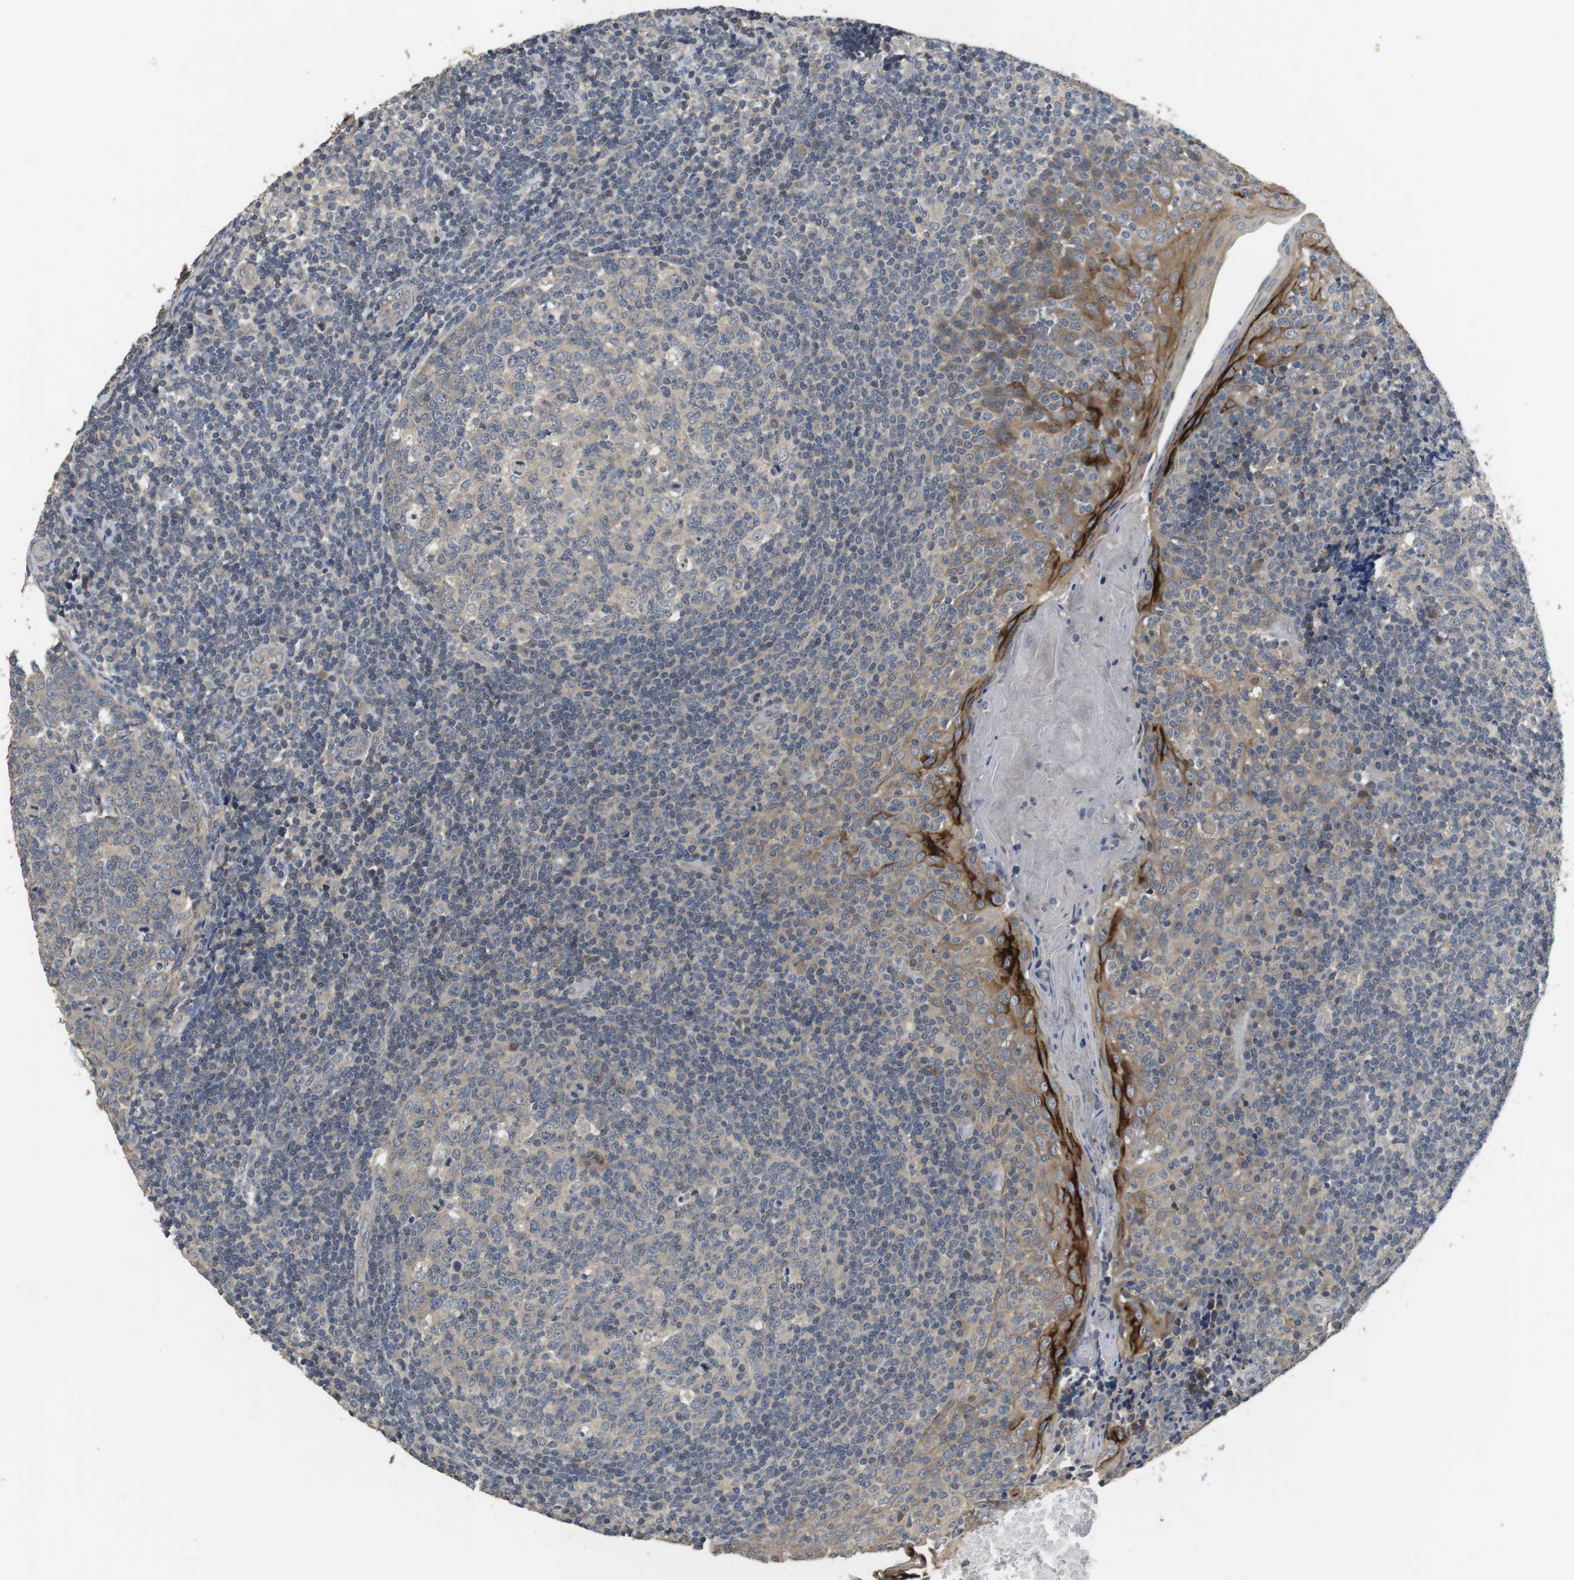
{"staining": {"intensity": "moderate", "quantity": "<25%", "location": "cytoplasmic/membranous"}, "tissue": "tonsil", "cell_type": "Germinal center cells", "image_type": "normal", "snomed": [{"axis": "morphology", "description": "Normal tissue, NOS"}, {"axis": "topography", "description": "Tonsil"}], "caption": "IHC (DAB (3,3'-diaminobenzidine)) staining of unremarkable tonsil exhibits moderate cytoplasmic/membranous protein expression in about <25% of germinal center cells. Immunohistochemistry (ihc) stains the protein of interest in brown and the nuclei are stained blue.", "gene": "ADGRL3", "patient": {"sex": "female", "age": 19}}